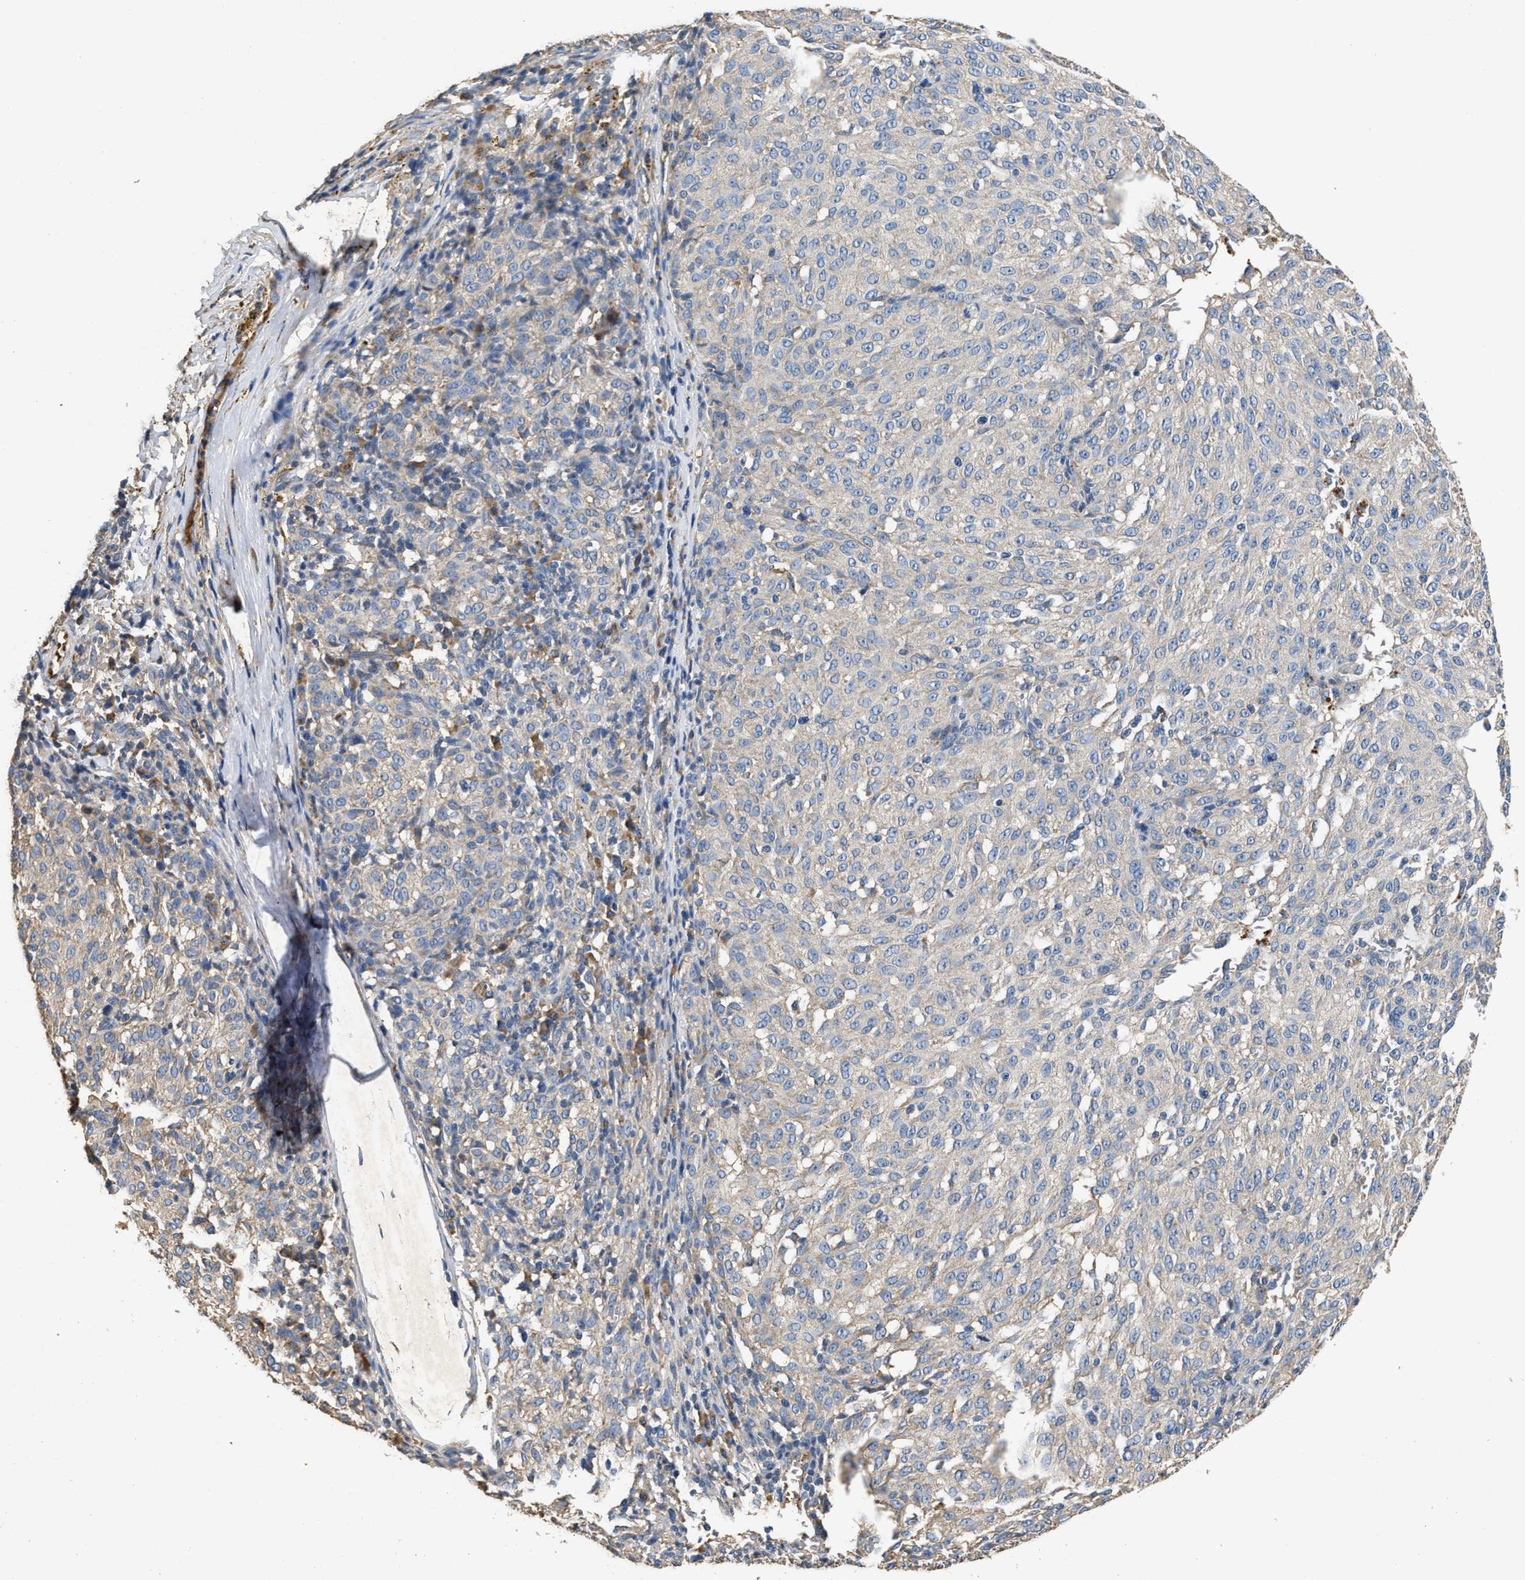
{"staining": {"intensity": "negative", "quantity": "none", "location": "none"}, "tissue": "melanoma", "cell_type": "Tumor cells", "image_type": "cancer", "snomed": [{"axis": "morphology", "description": "Malignant melanoma, NOS"}, {"axis": "topography", "description": "Skin"}], "caption": "Tumor cells are negative for brown protein staining in malignant melanoma.", "gene": "C3", "patient": {"sex": "female", "age": 72}}